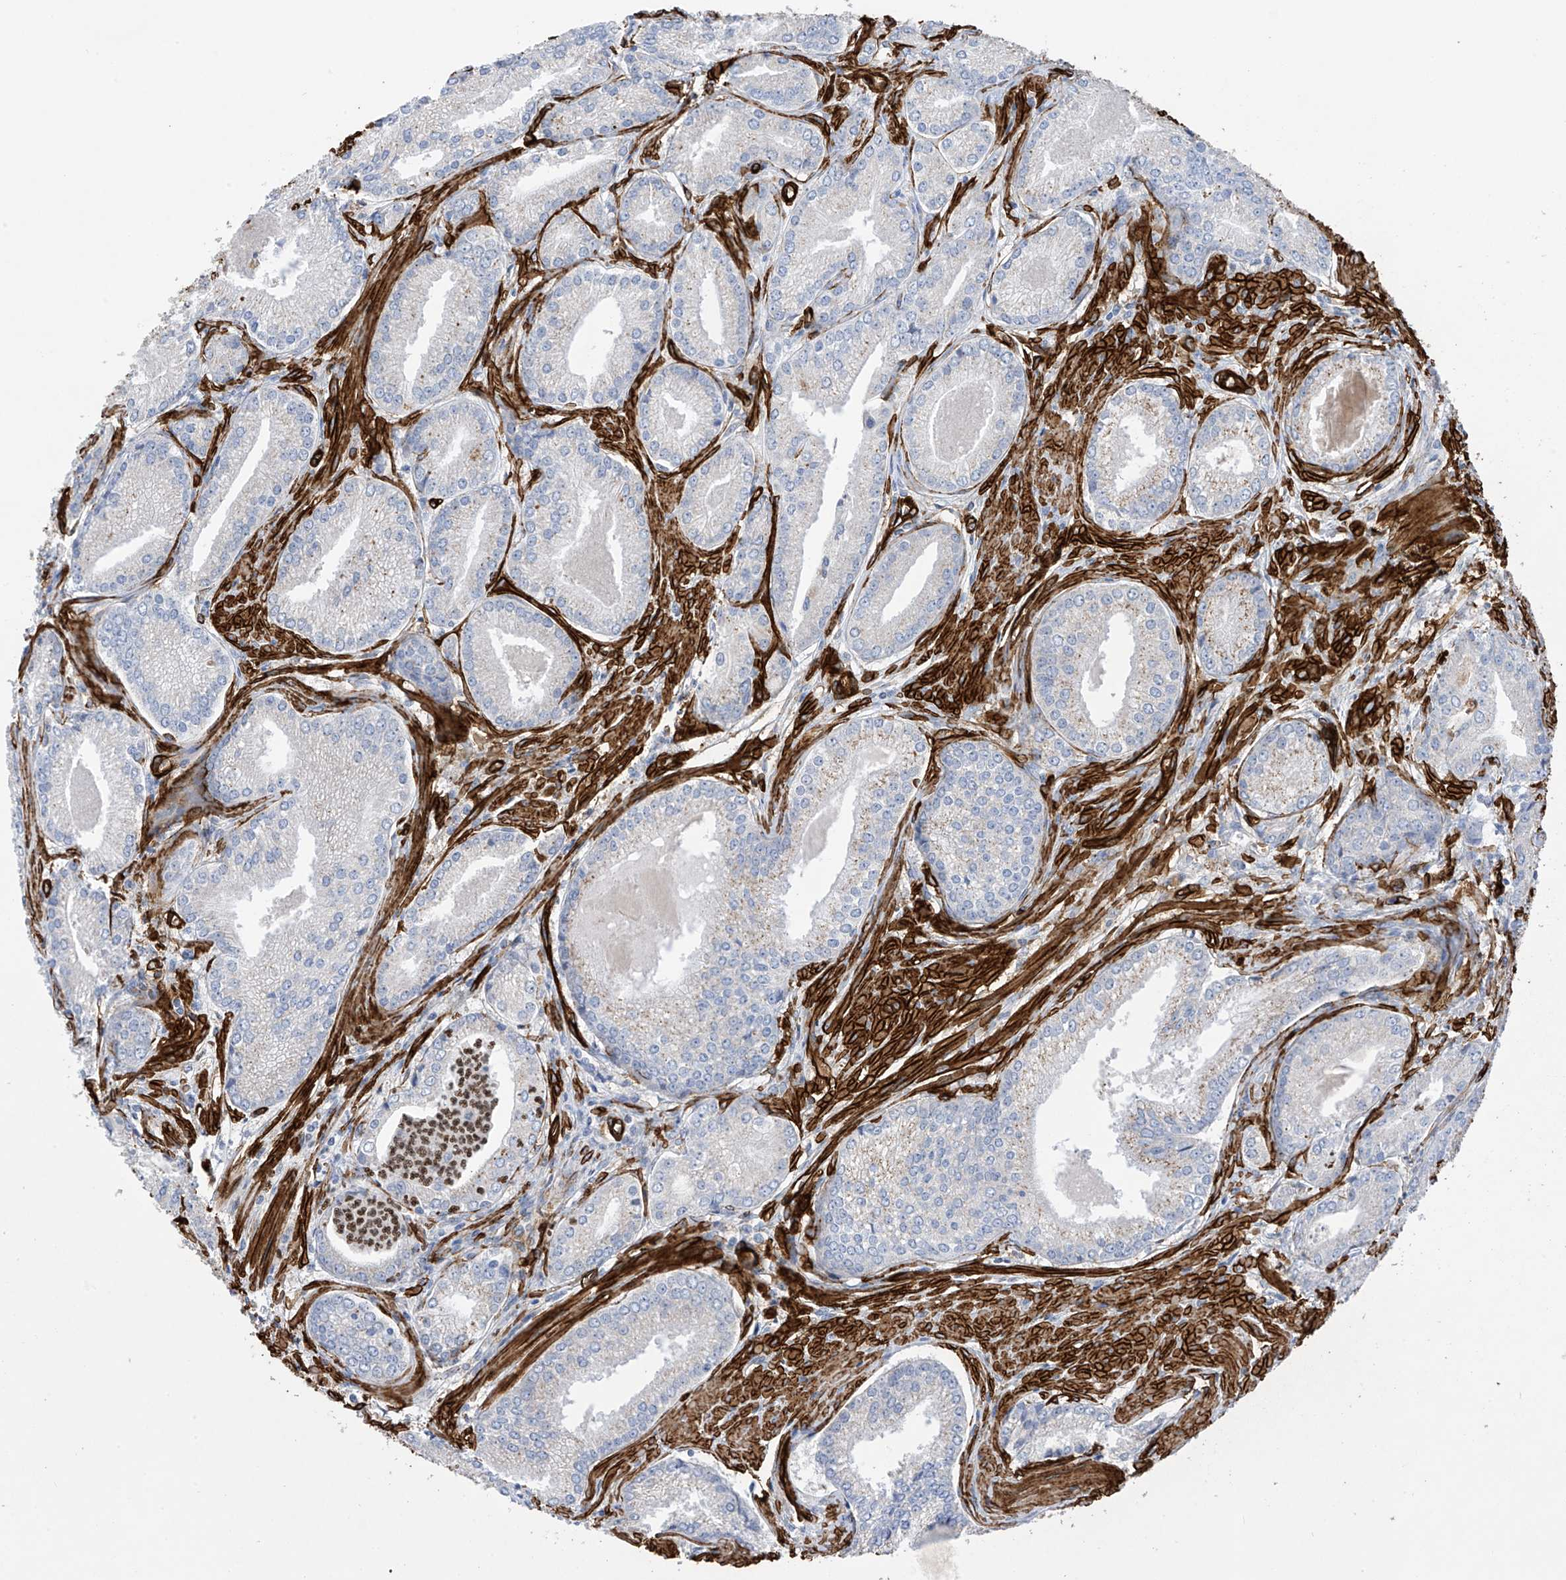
{"staining": {"intensity": "negative", "quantity": "none", "location": "none"}, "tissue": "prostate cancer", "cell_type": "Tumor cells", "image_type": "cancer", "snomed": [{"axis": "morphology", "description": "Adenocarcinoma, Low grade"}, {"axis": "topography", "description": "Prostate"}], "caption": "Prostate cancer (low-grade adenocarcinoma) was stained to show a protein in brown. There is no significant staining in tumor cells.", "gene": "UBTD1", "patient": {"sex": "male", "age": 54}}